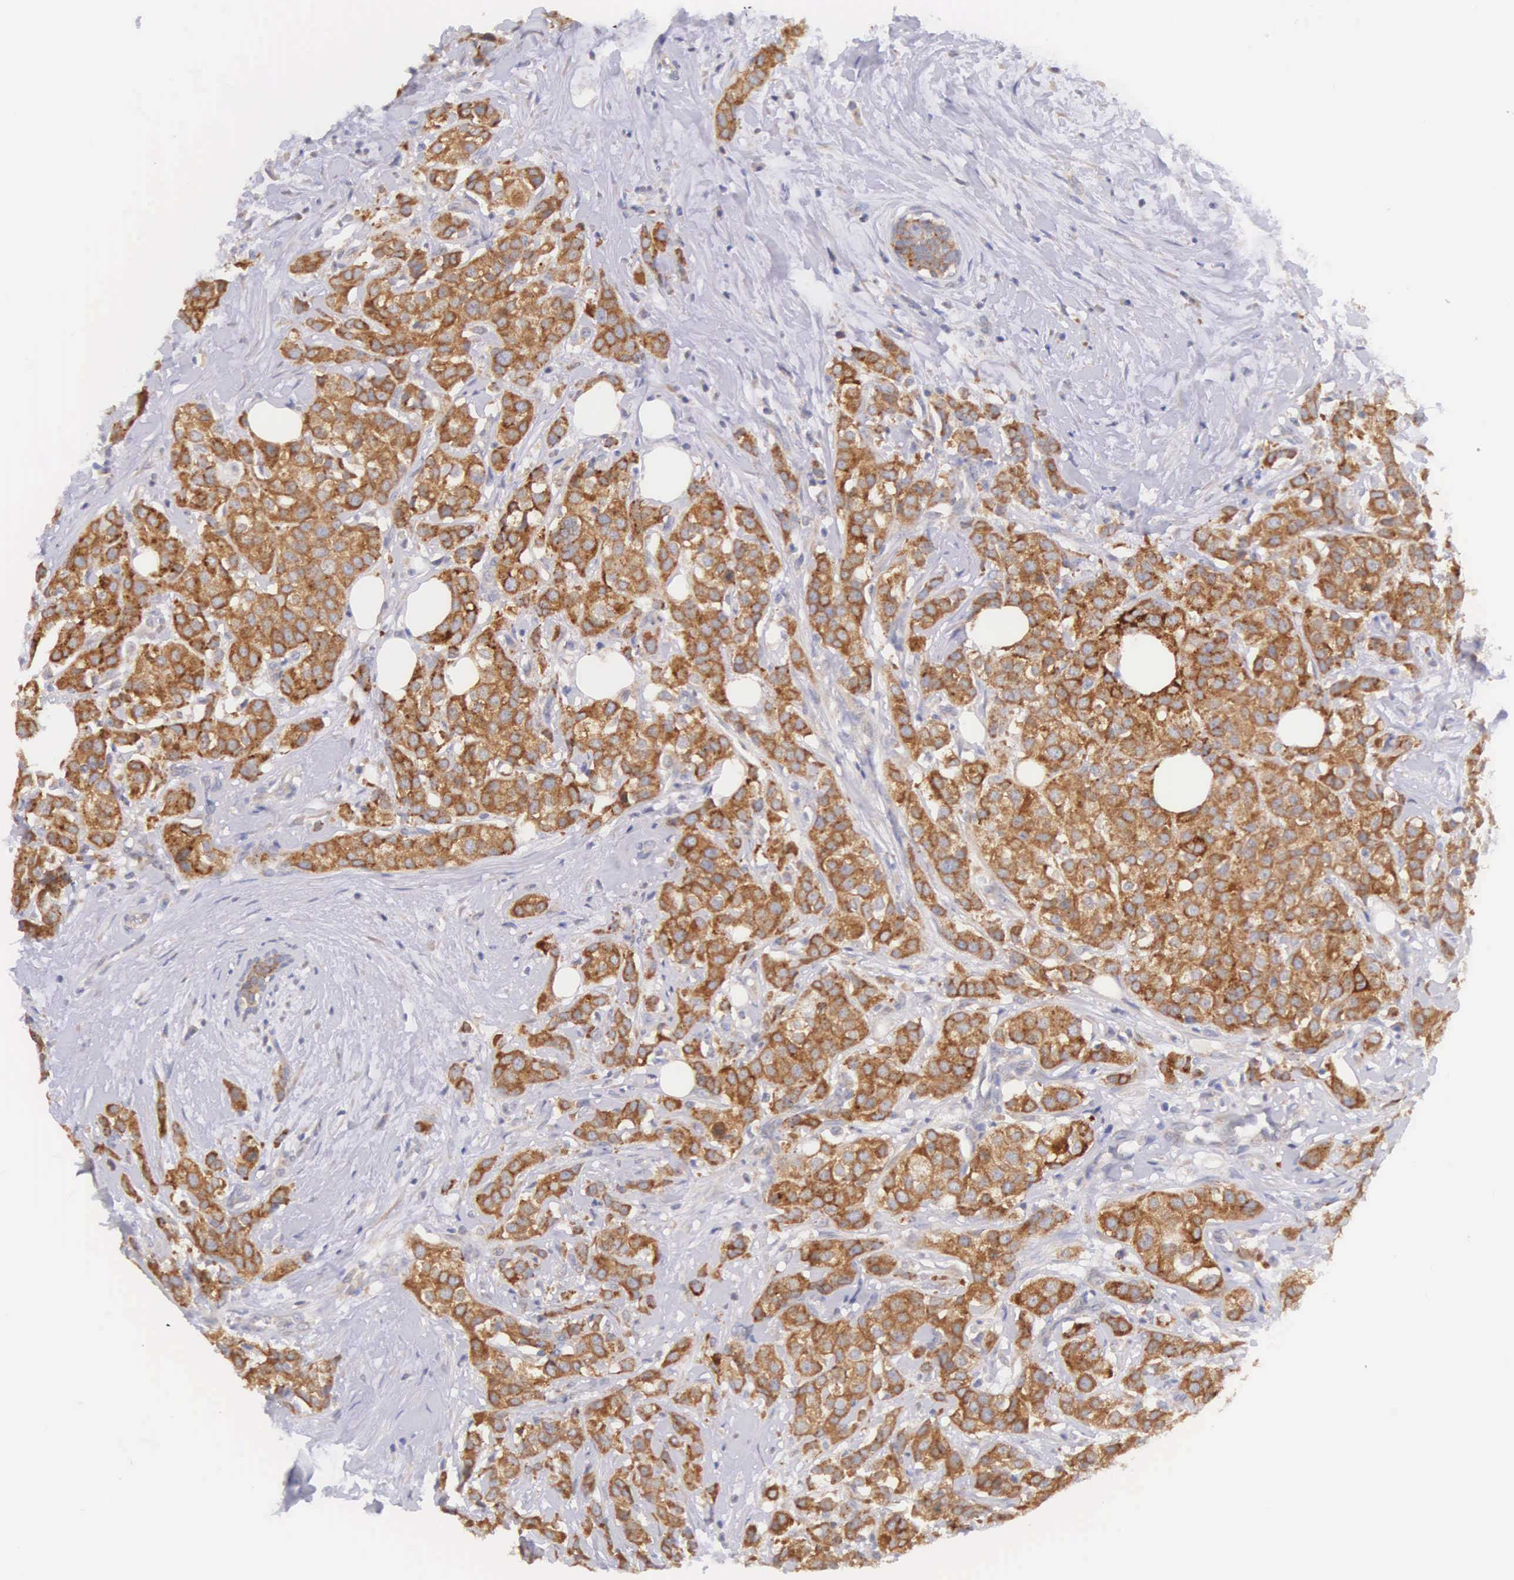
{"staining": {"intensity": "moderate", "quantity": ">75%", "location": "cytoplasmic/membranous"}, "tissue": "breast cancer", "cell_type": "Tumor cells", "image_type": "cancer", "snomed": [{"axis": "morphology", "description": "Duct carcinoma"}, {"axis": "topography", "description": "Breast"}], "caption": "Immunohistochemistry micrograph of invasive ductal carcinoma (breast) stained for a protein (brown), which shows medium levels of moderate cytoplasmic/membranous staining in approximately >75% of tumor cells.", "gene": "NSDHL", "patient": {"sex": "female", "age": 55}}